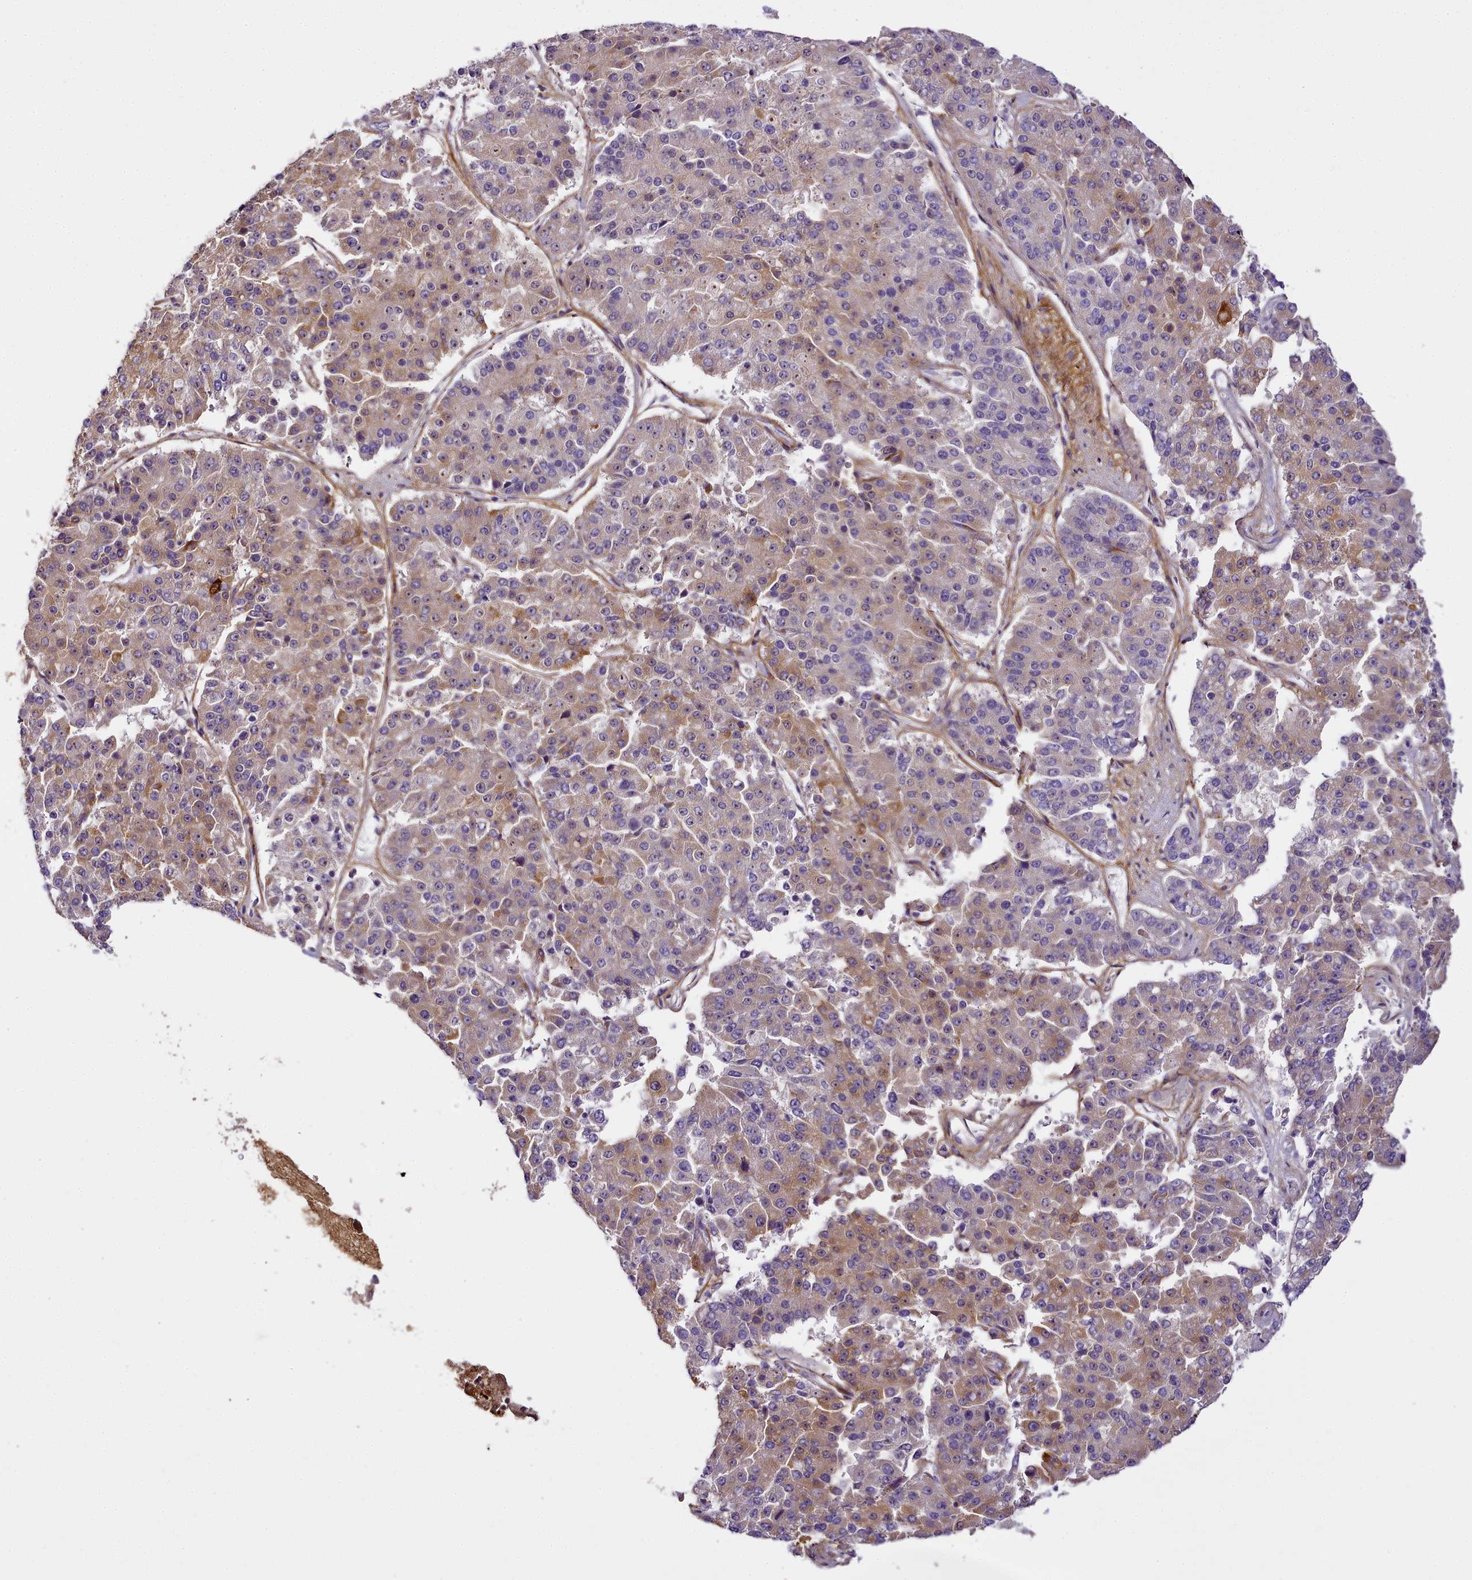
{"staining": {"intensity": "moderate", "quantity": "<25%", "location": "cytoplasmic/membranous"}, "tissue": "pancreatic cancer", "cell_type": "Tumor cells", "image_type": "cancer", "snomed": [{"axis": "morphology", "description": "Adenocarcinoma, NOS"}, {"axis": "topography", "description": "Pancreas"}], "caption": "Adenocarcinoma (pancreatic) stained with DAB IHC demonstrates low levels of moderate cytoplasmic/membranous staining in approximately <25% of tumor cells. Nuclei are stained in blue.", "gene": "NBPF1", "patient": {"sex": "male", "age": 50}}